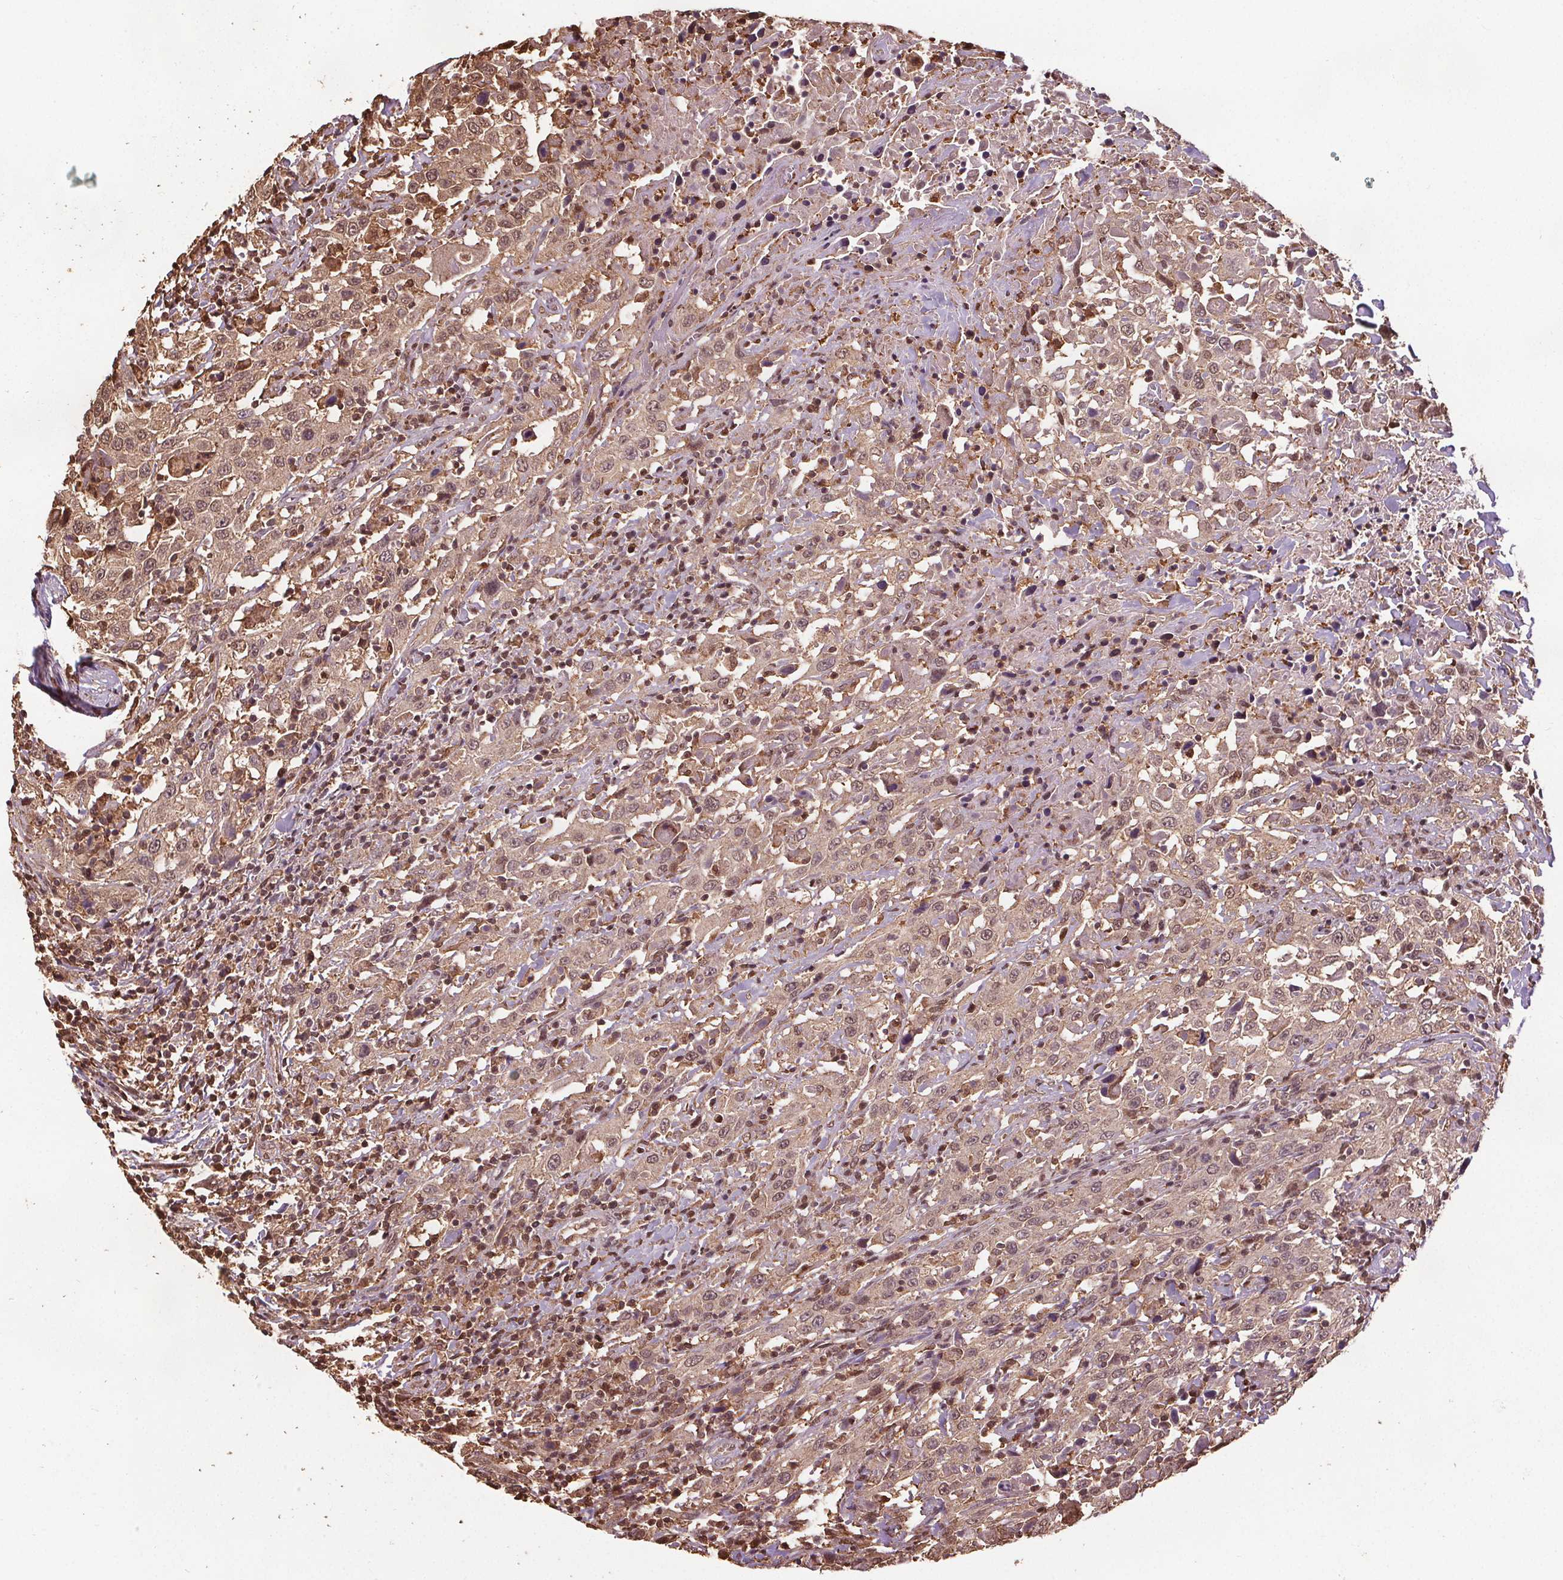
{"staining": {"intensity": "moderate", "quantity": ">75%", "location": "cytoplasmic/membranous,nuclear"}, "tissue": "urothelial cancer", "cell_type": "Tumor cells", "image_type": "cancer", "snomed": [{"axis": "morphology", "description": "Urothelial carcinoma, High grade"}, {"axis": "topography", "description": "Urinary bladder"}], "caption": "Immunohistochemical staining of human urothelial carcinoma (high-grade) reveals moderate cytoplasmic/membranous and nuclear protein positivity in approximately >75% of tumor cells.", "gene": "ENO1", "patient": {"sex": "male", "age": 61}}